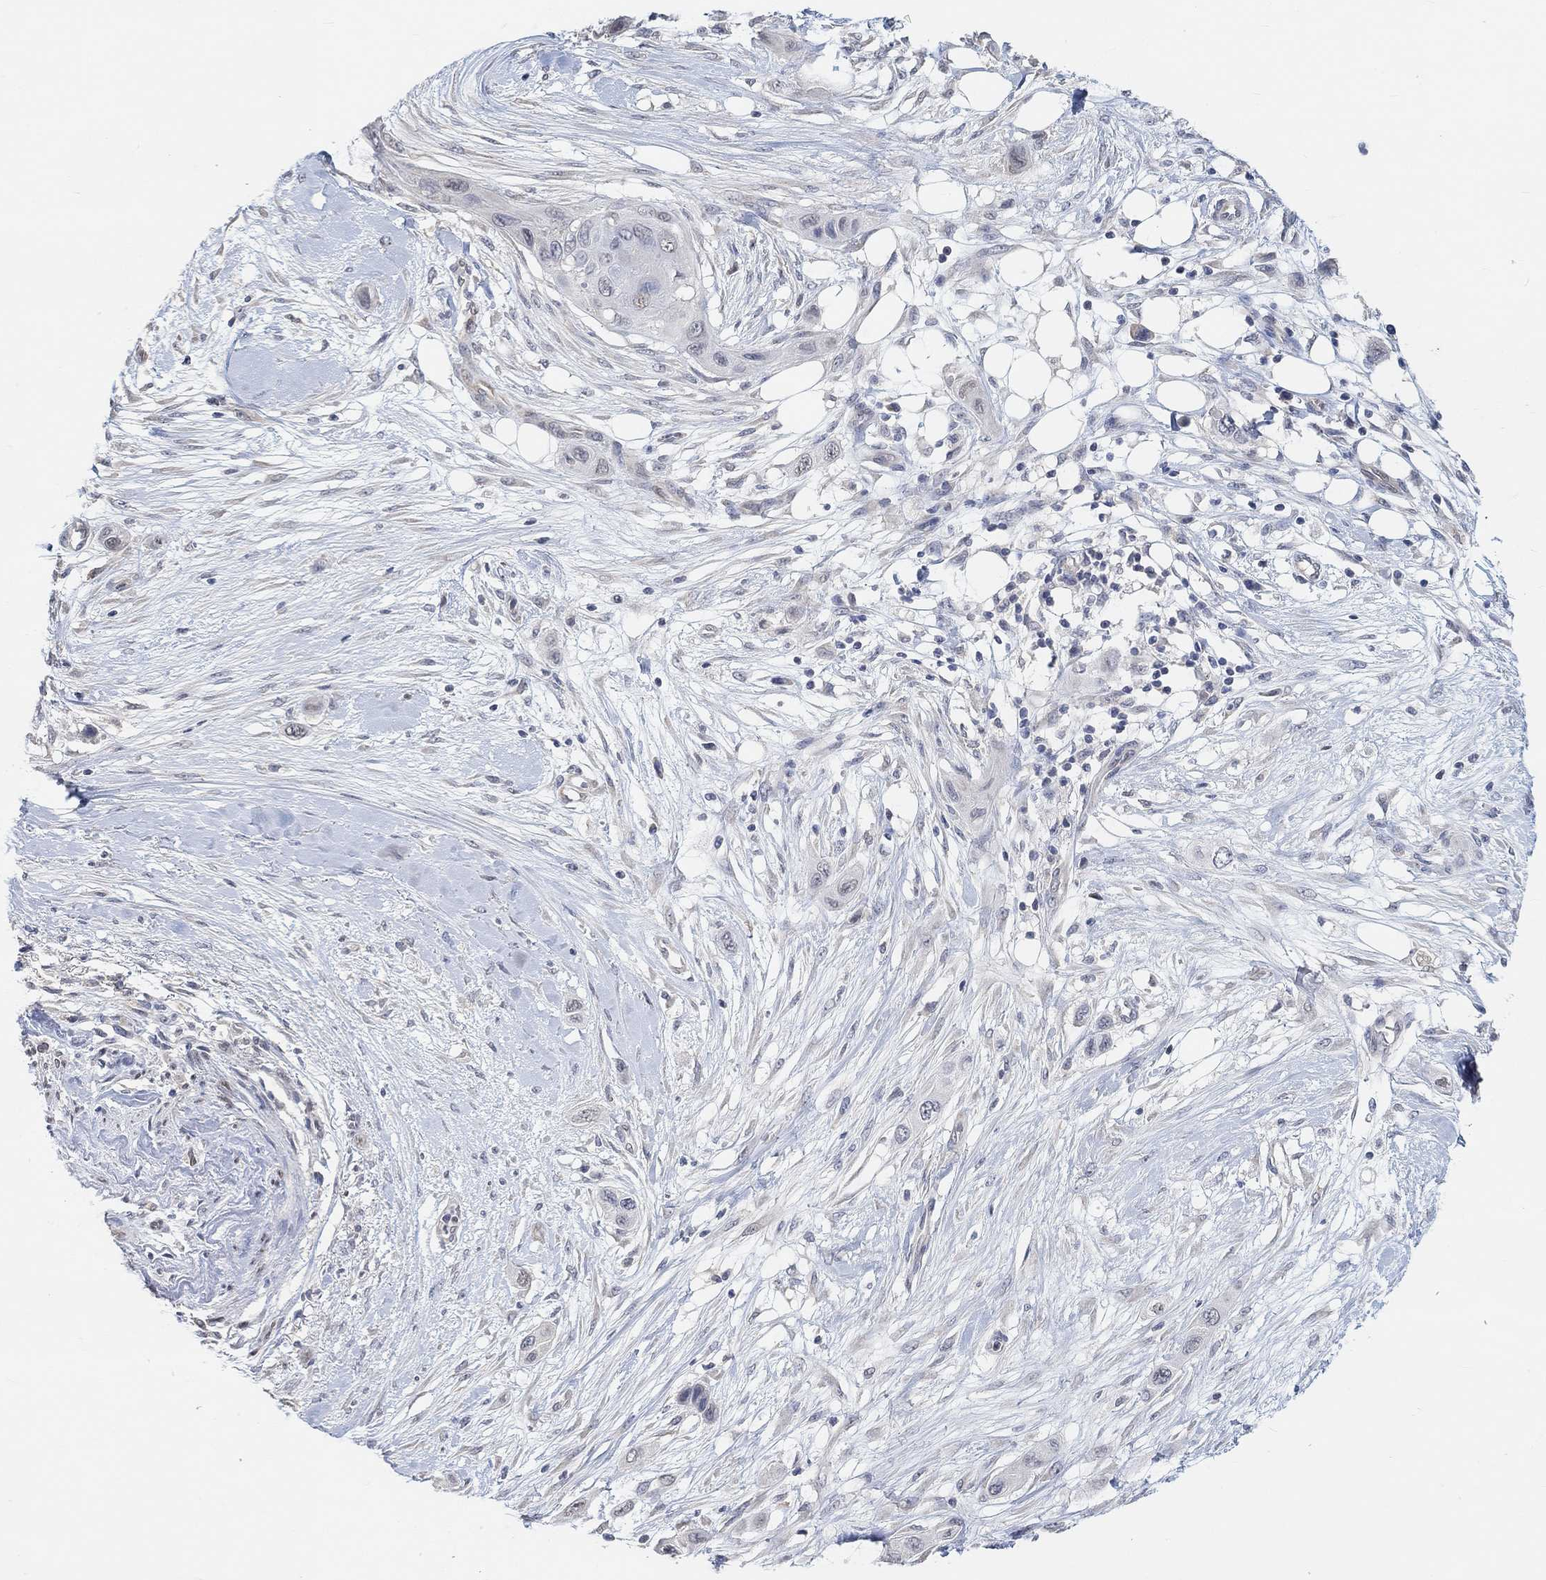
{"staining": {"intensity": "negative", "quantity": "none", "location": "none"}, "tissue": "skin cancer", "cell_type": "Tumor cells", "image_type": "cancer", "snomed": [{"axis": "morphology", "description": "Squamous cell carcinoma, NOS"}, {"axis": "topography", "description": "Skin"}], "caption": "High magnification brightfield microscopy of skin squamous cell carcinoma stained with DAB (brown) and counterstained with hematoxylin (blue): tumor cells show no significant positivity.", "gene": "MUC1", "patient": {"sex": "male", "age": 79}}